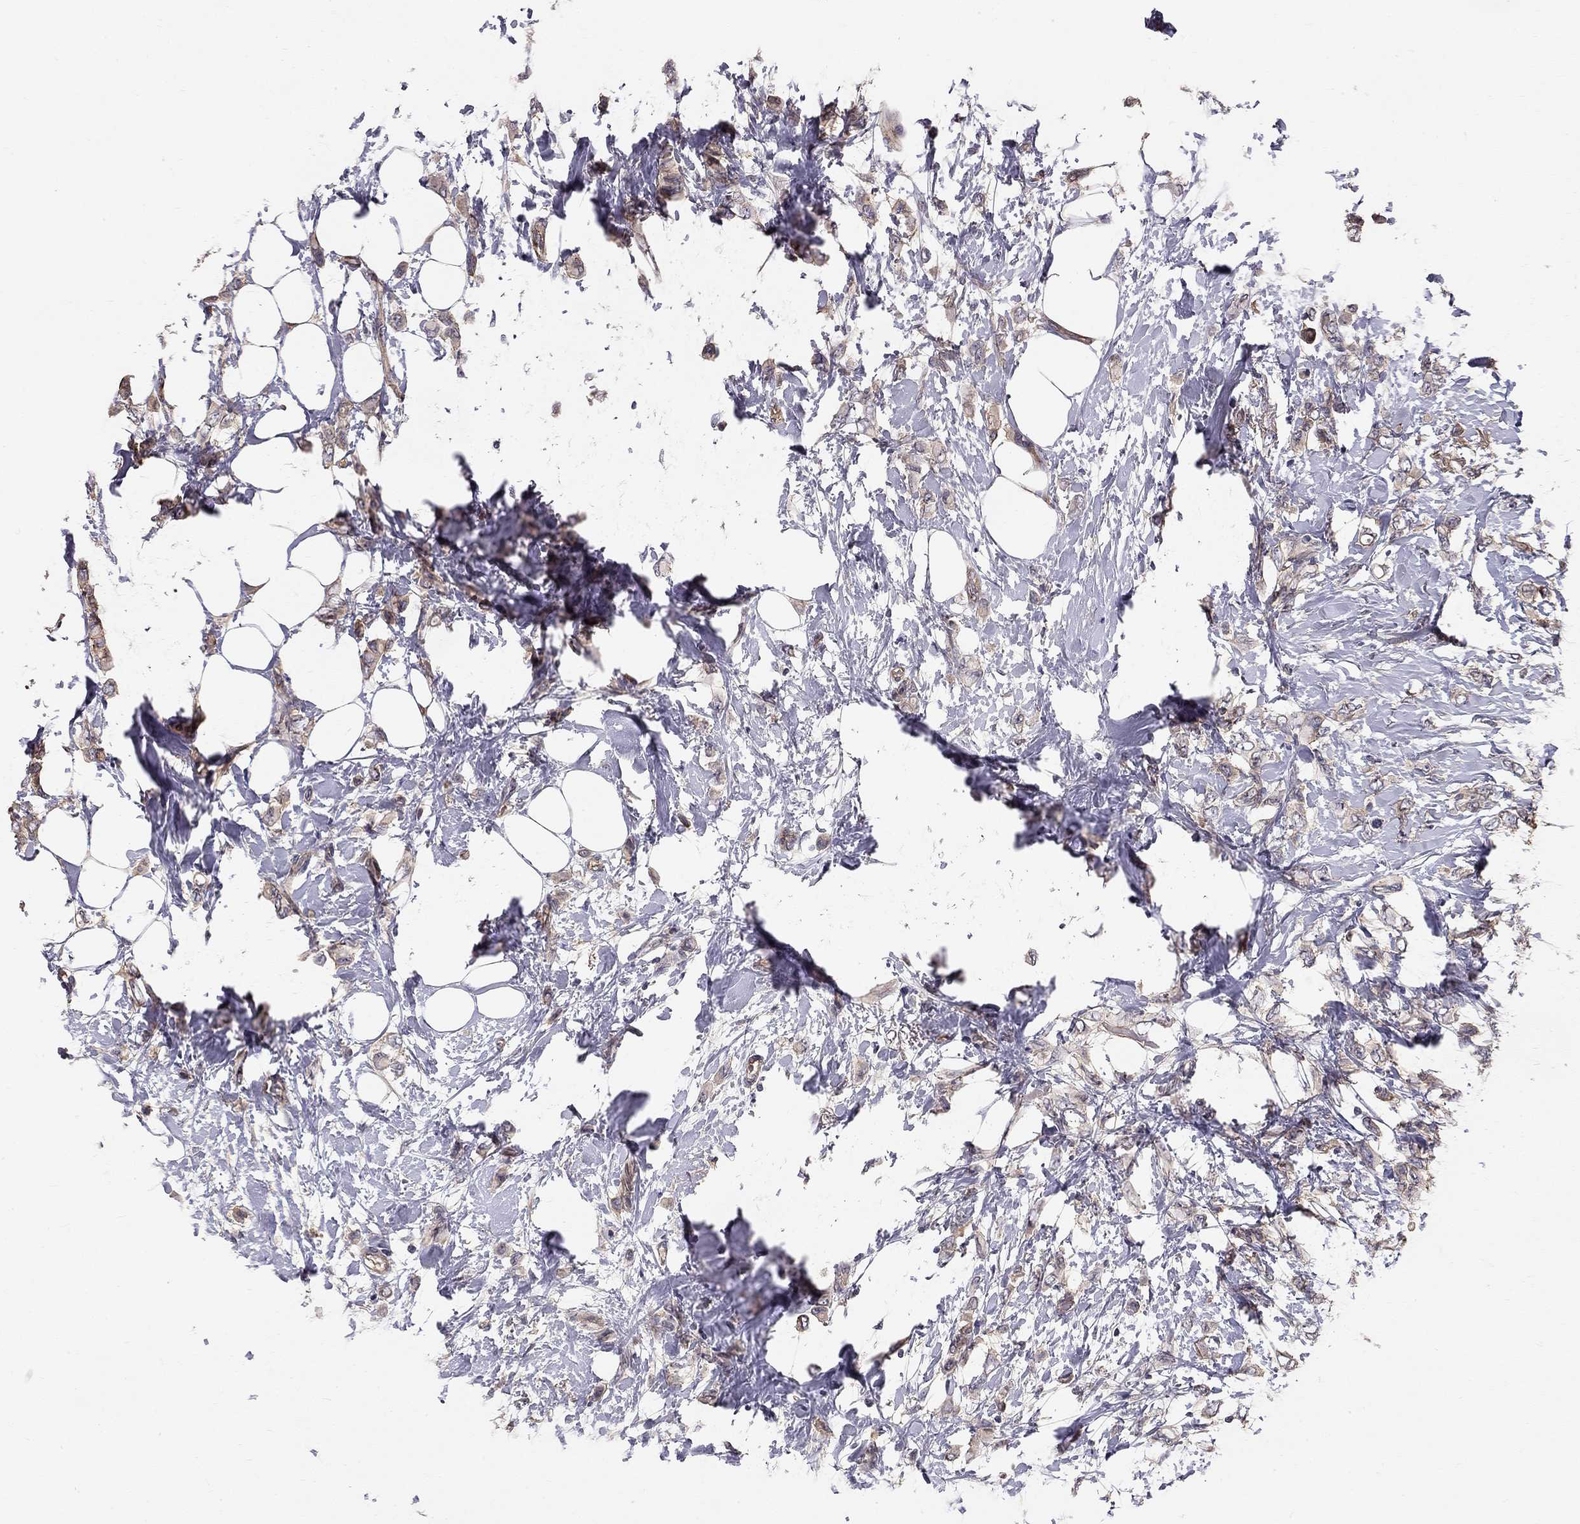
{"staining": {"intensity": "weak", "quantity": "<25%", "location": "cytoplasmic/membranous"}, "tissue": "breast cancer", "cell_type": "Tumor cells", "image_type": "cancer", "snomed": [{"axis": "morphology", "description": "Lobular carcinoma"}, {"axis": "topography", "description": "Breast"}], "caption": "Immunohistochemistry (IHC) of human breast cancer exhibits no staining in tumor cells.", "gene": "GJB4", "patient": {"sex": "female", "age": 66}}